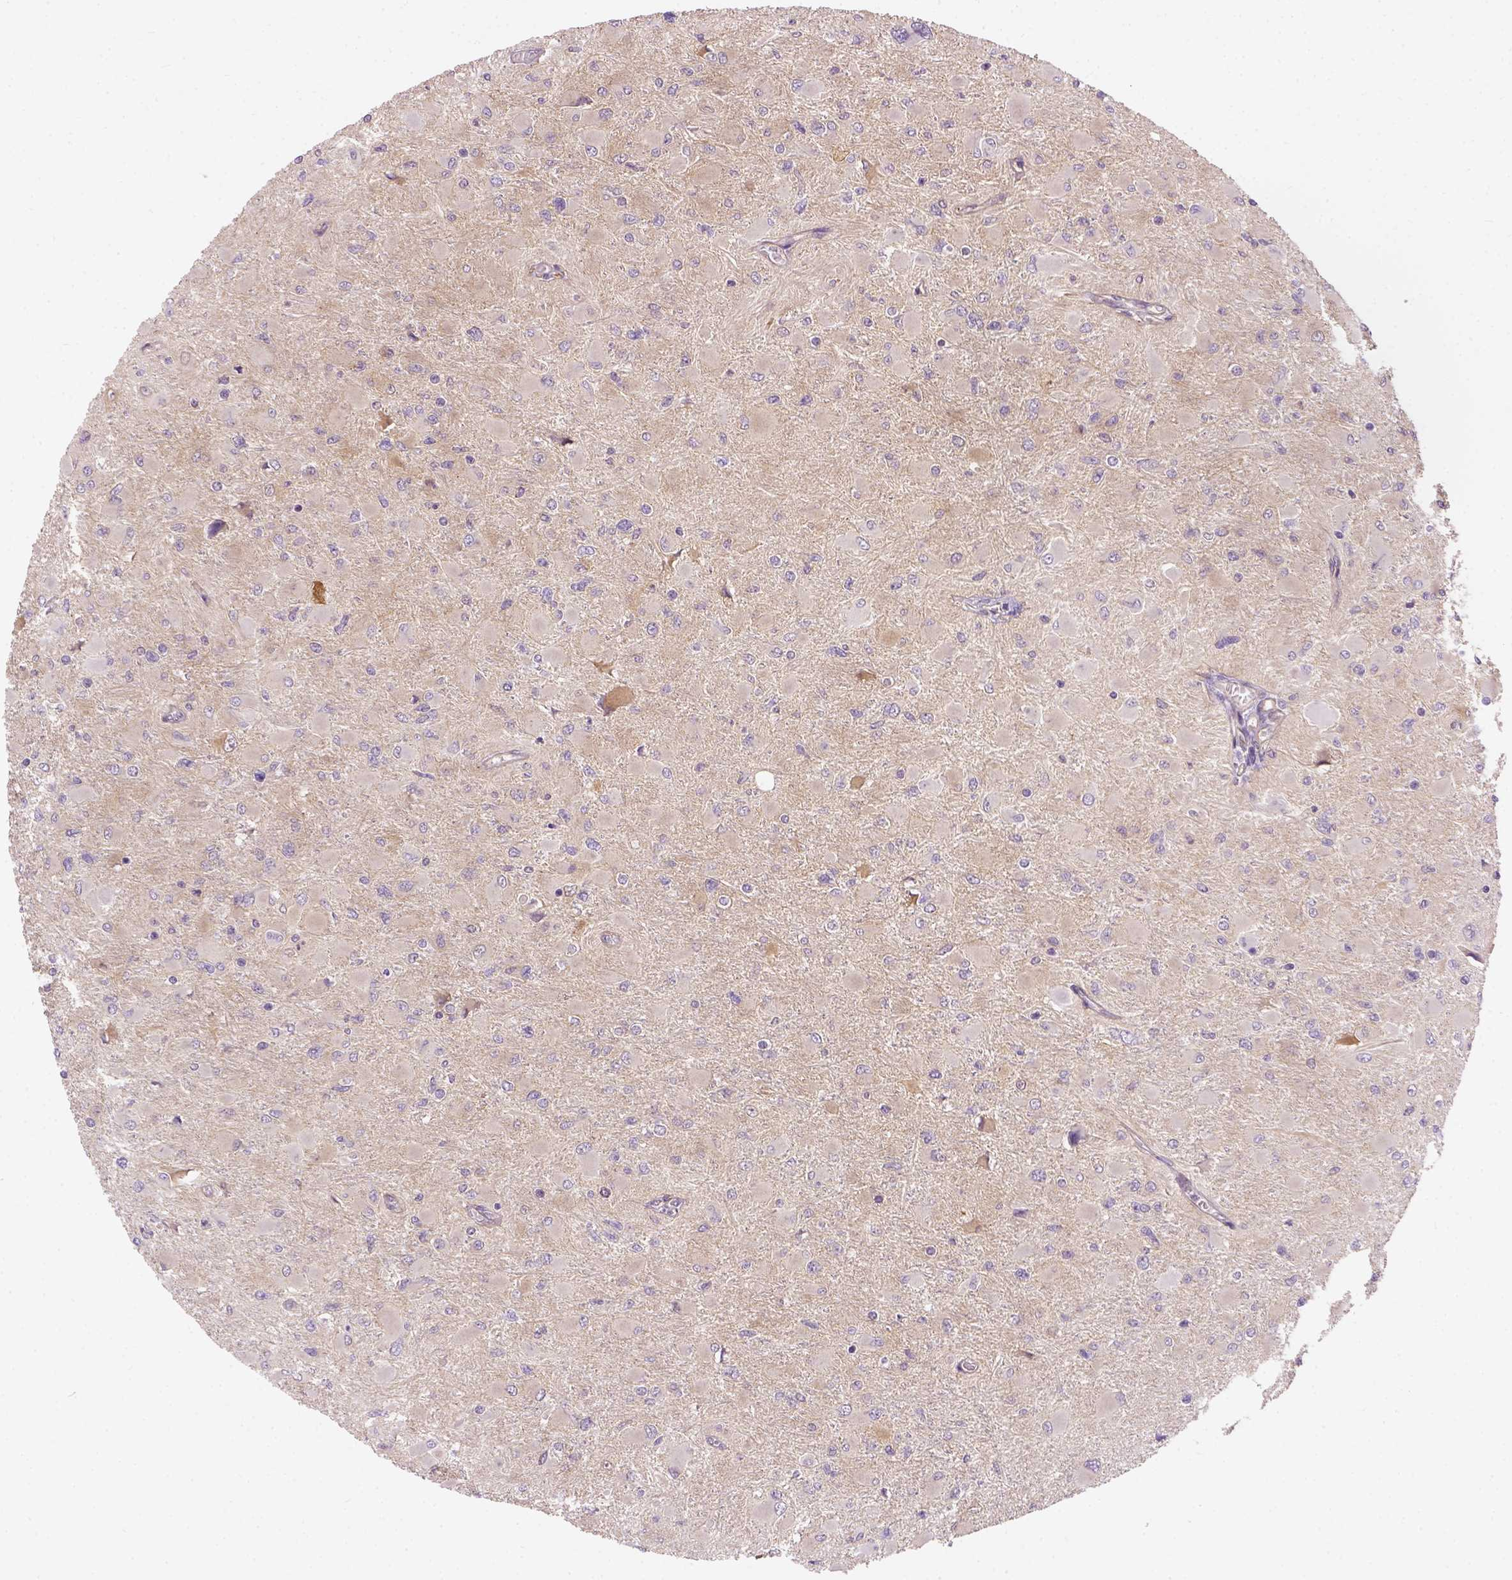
{"staining": {"intensity": "weak", "quantity": "<25%", "location": "cytoplasmic/membranous"}, "tissue": "glioma", "cell_type": "Tumor cells", "image_type": "cancer", "snomed": [{"axis": "morphology", "description": "Glioma, malignant, High grade"}, {"axis": "topography", "description": "Cerebral cortex"}], "caption": "Human glioma stained for a protein using immunohistochemistry demonstrates no positivity in tumor cells.", "gene": "KAZN", "patient": {"sex": "female", "age": 36}}